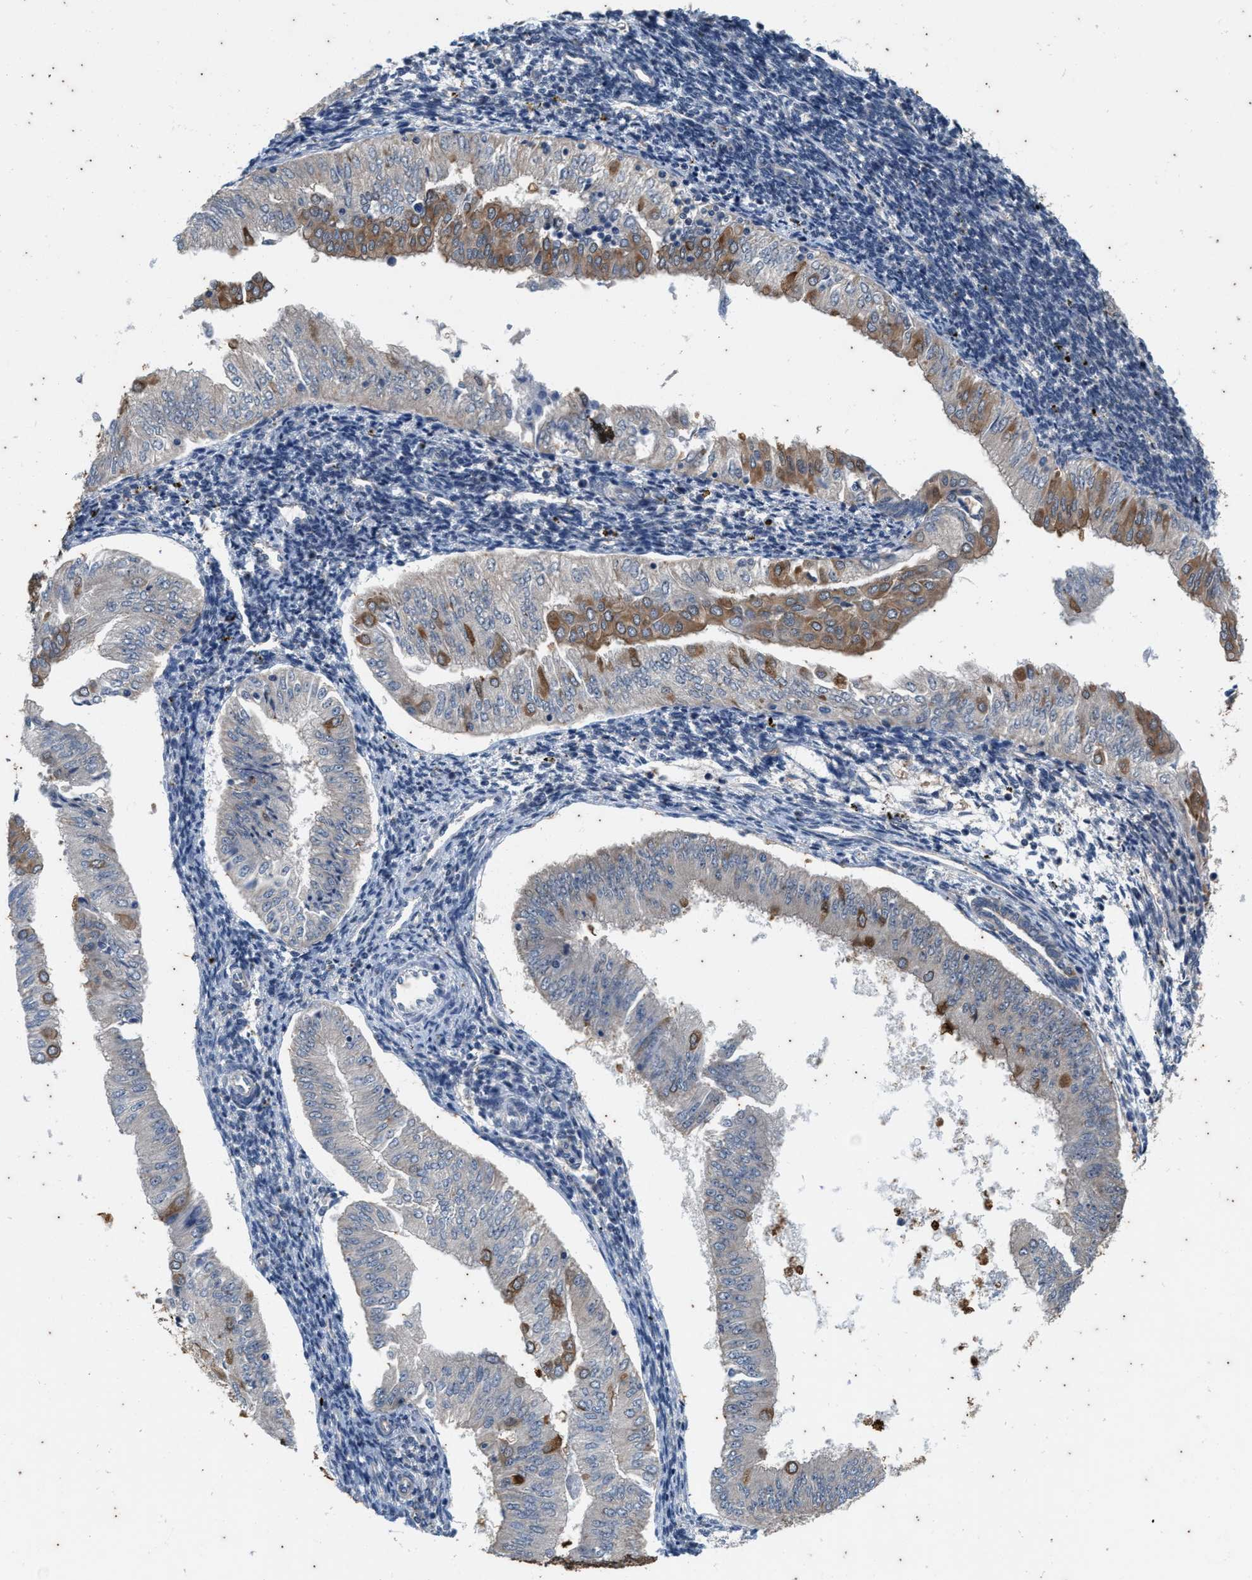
{"staining": {"intensity": "moderate", "quantity": "25%-75%", "location": "cytoplasmic/membranous"}, "tissue": "endometrial cancer", "cell_type": "Tumor cells", "image_type": "cancer", "snomed": [{"axis": "morphology", "description": "Normal tissue, NOS"}, {"axis": "morphology", "description": "Adenocarcinoma, NOS"}, {"axis": "topography", "description": "Endometrium"}], "caption": "Endometrial cancer stained for a protein (brown) displays moderate cytoplasmic/membranous positive expression in approximately 25%-75% of tumor cells.", "gene": "COX19", "patient": {"sex": "female", "age": 53}}